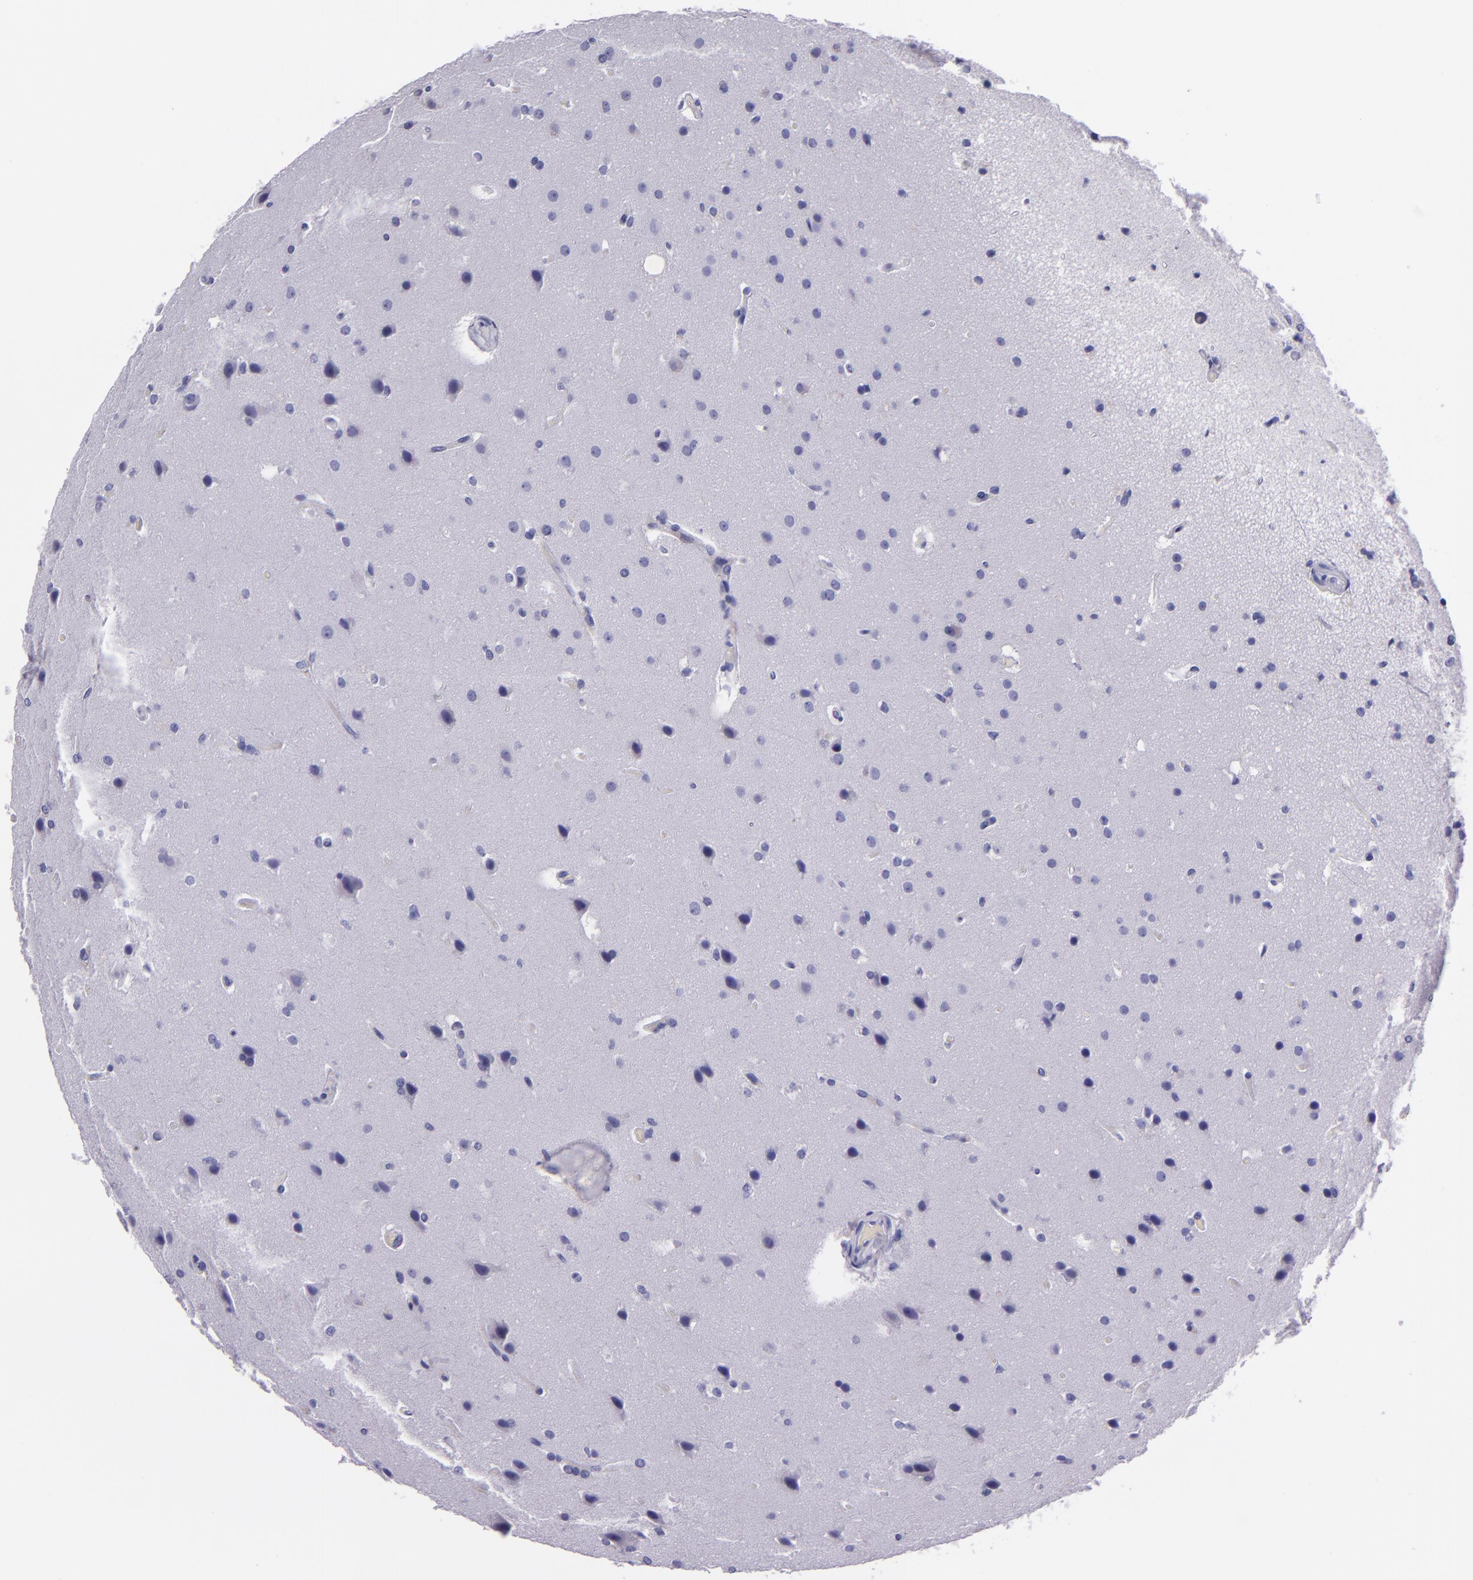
{"staining": {"intensity": "negative", "quantity": "none", "location": "none"}, "tissue": "glioma", "cell_type": "Tumor cells", "image_type": "cancer", "snomed": [{"axis": "morphology", "description": "Glioma, malignant, Low grade"}, {"axis": "topography", "description": "Cerebral cortex"}], "caption": "Malignant glioma (low-grade) was stained to show a protein in brown. There is no significant positivity in tumor cells.", "gene": "MUC5AC", "patient": {"sex": "female", "age": 47}}